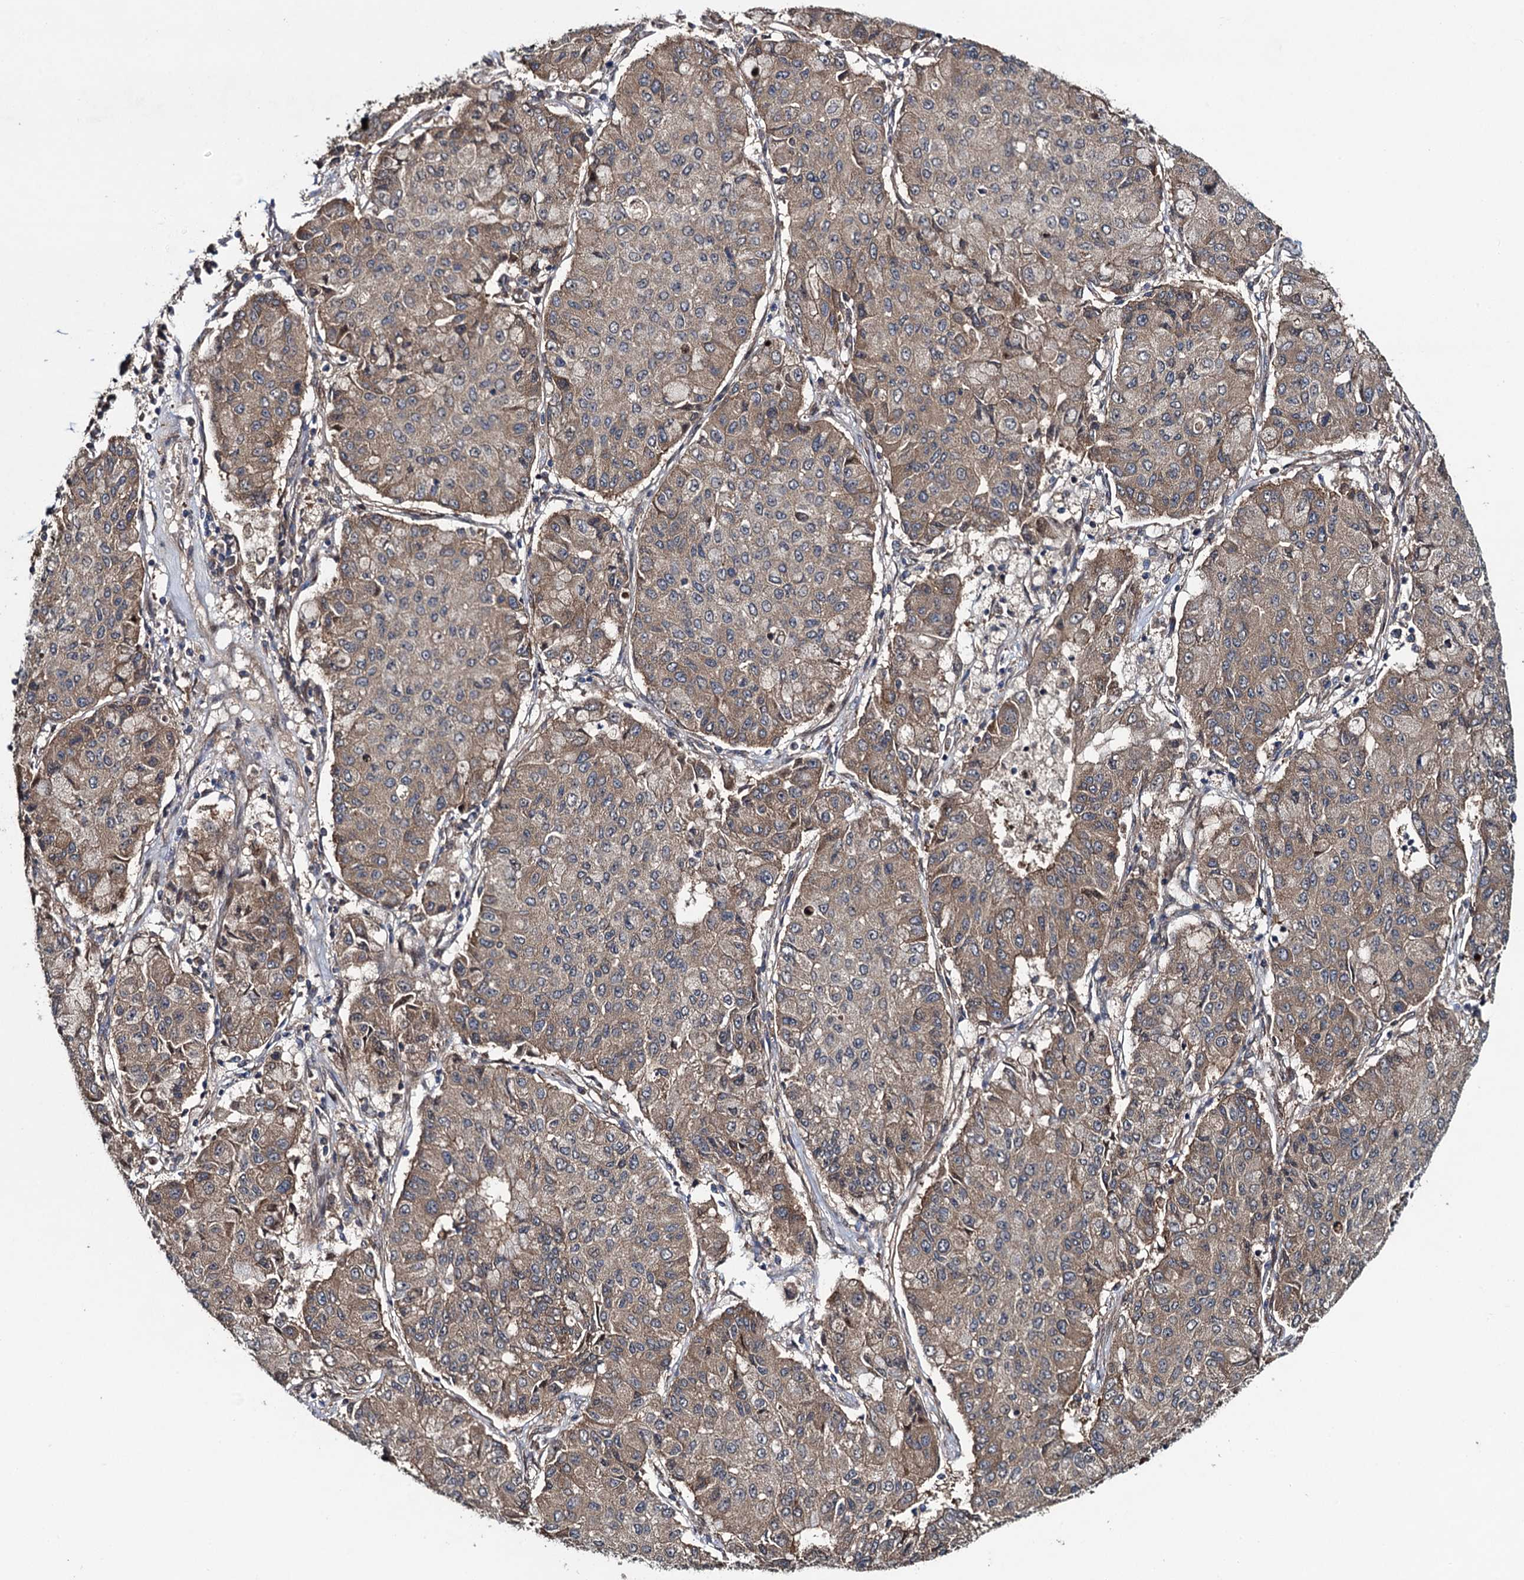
{"staining": {"intensity": "moderate", "quantity": "<25%", "location": "cytoplasmic/membranous,nuclear"}, "tissue": "lung cancer", "cell_type": "Tumor cells", "image_type": "cancer", "snomed": [{"axis": "morphology", "description": "Squamous cell carcinoma, NOS"}, {"axis": "topography", "description": "Lung"}], "caption": "The histopathology image demonstrates immunohistochemical staining of squamous cell carcinoma (lung). There is moderate cytoplasmic/membranous and nuclear positivity is present in about <25% of tumor cells.", "gene": "RHOBTB1", "patient": {"sex": "male", "age": 74}}